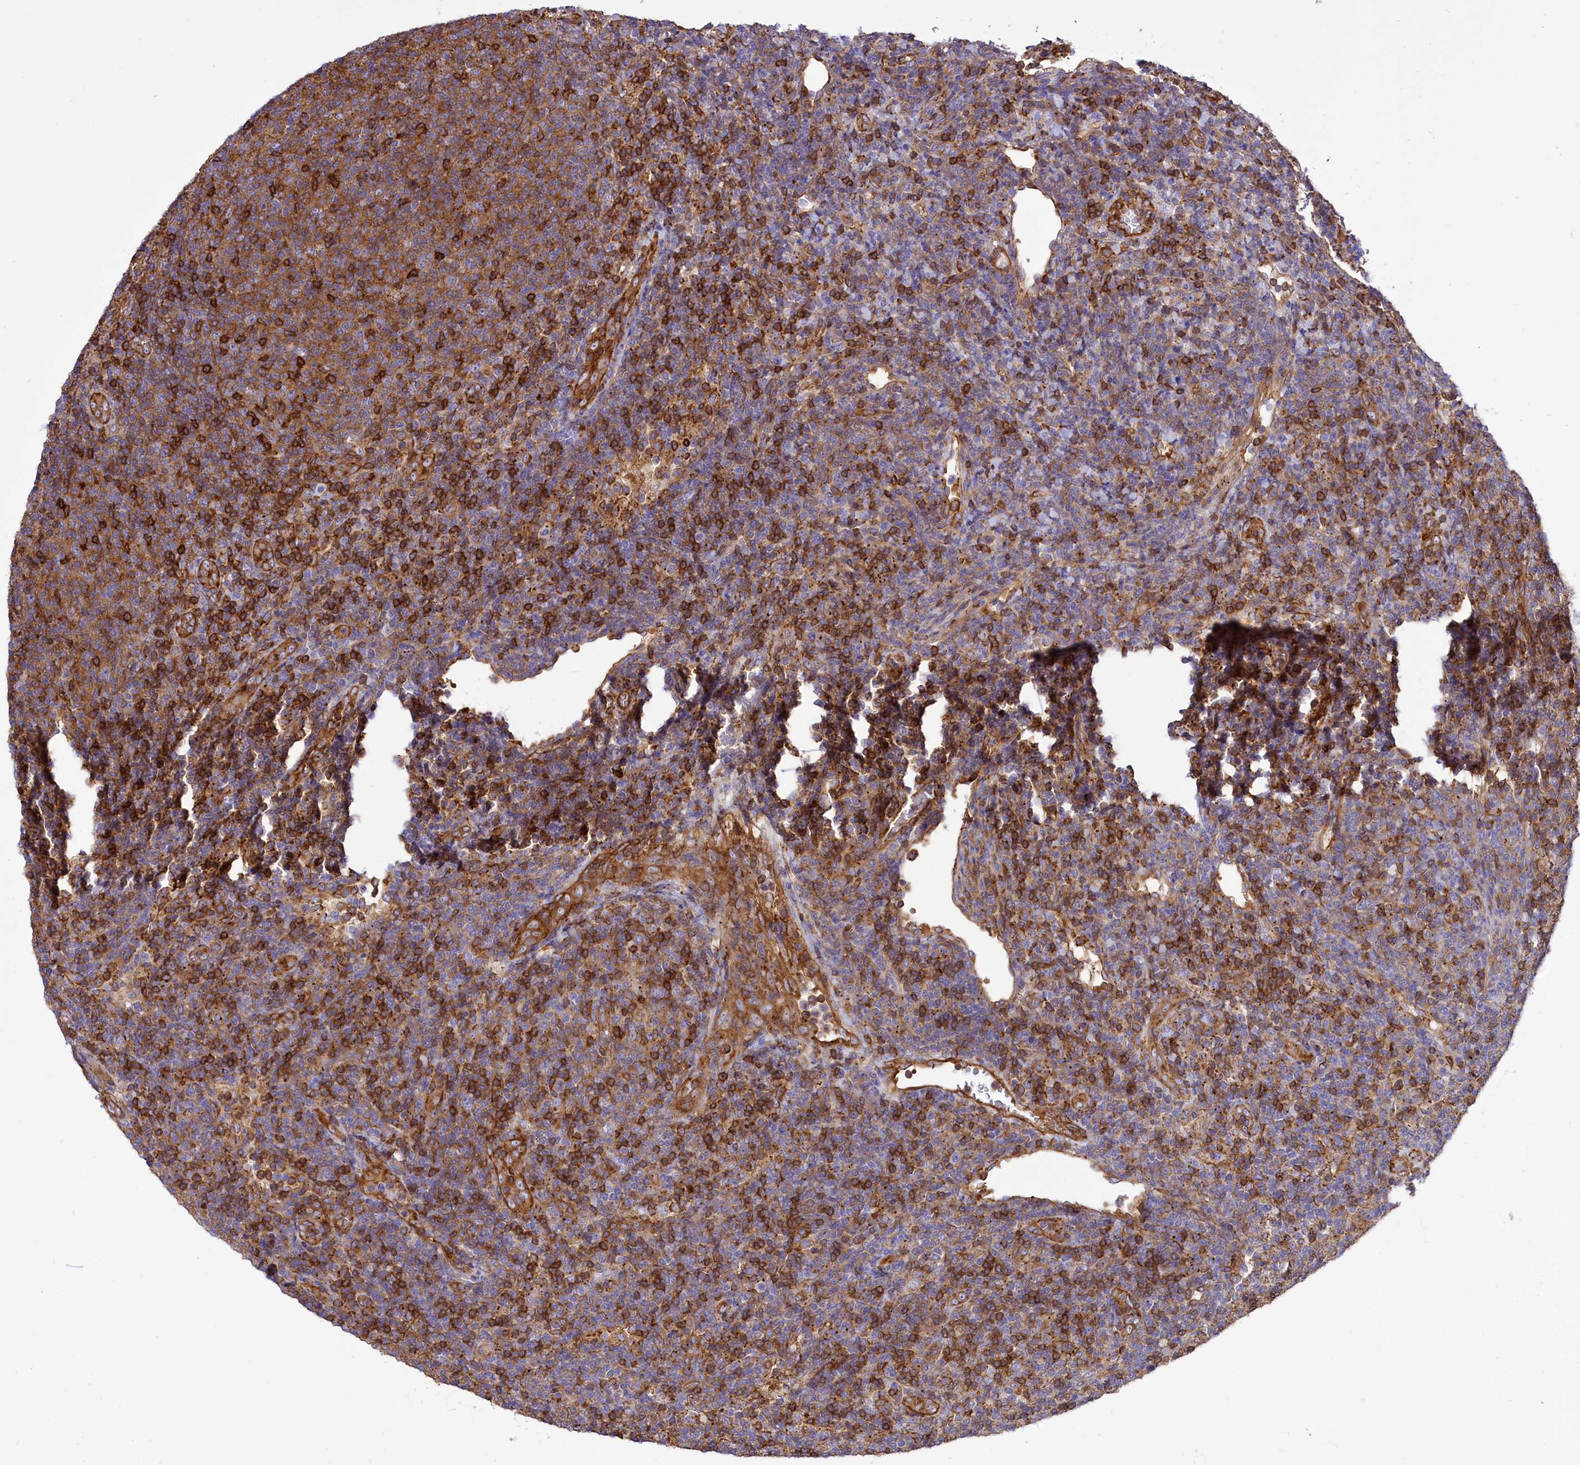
{"staining": {"intensity": "moderate", "quantity": "25%-75%", "location": "cytoplasmic/membranous"}, "tissue": "lymphoma", "cell_type": "Tumor cells", "image_type": "cancer", "snomed": [{"axis": "morphology", "description": "Malignant lymphoma, non-Hodgkin's type, Low grade"}, {"axis": "topography", "description": "Lymph node"}], "caption": "The photomicrograph shows immunohistochemical staining of lymphoma. There is moderate cytoplasmic/membranous expression is appreciated in about 25%-75% of tumor cells. Nuclei are stained in blue.", "gene": "SEPTIN9", "patient": {"sex": "male", "age": 66}}